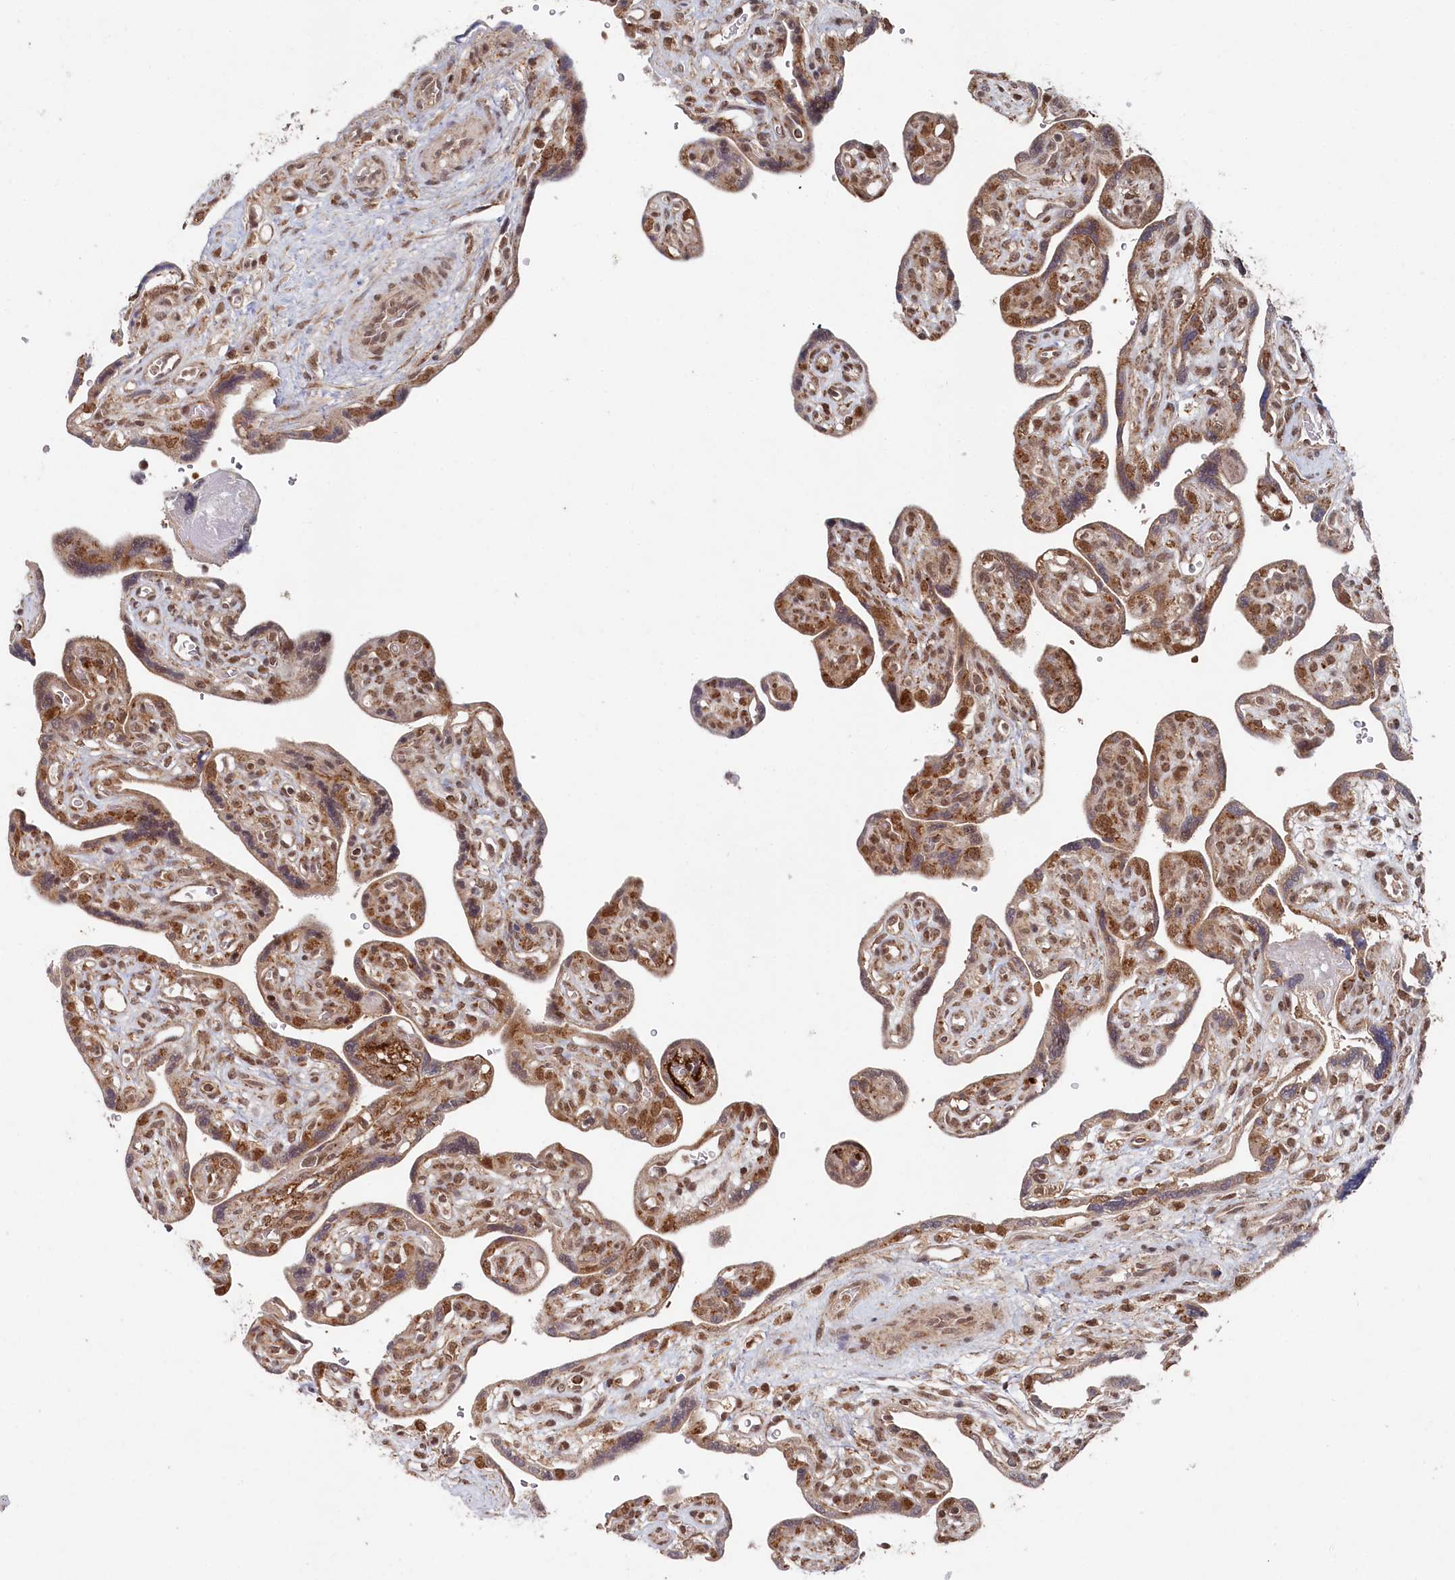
{"staining": {"intensity": "moderate", "quantity": ">75%", "location": "cytoplasmic/membranous,nuclear"}, "tissue": "placenta", "cell_type": "Trophoblastic cells", "image_type": "normal", "snomed": [{"axis": "morphology", "description": "Normal tissue, NOS"}, {"axis": "topography", "description": "Placenta"}], "caption": "Immunohistochemical staining of benign human placenta reveals medium levels of moderate cytoplasmic/membranous,nuclear staining in approximately >75% of trophoblastic cells. (IHC, brightfield microscopy, high magnification).", "gene": "WAPL", "patient": {"sex": "female", "age": 39}}